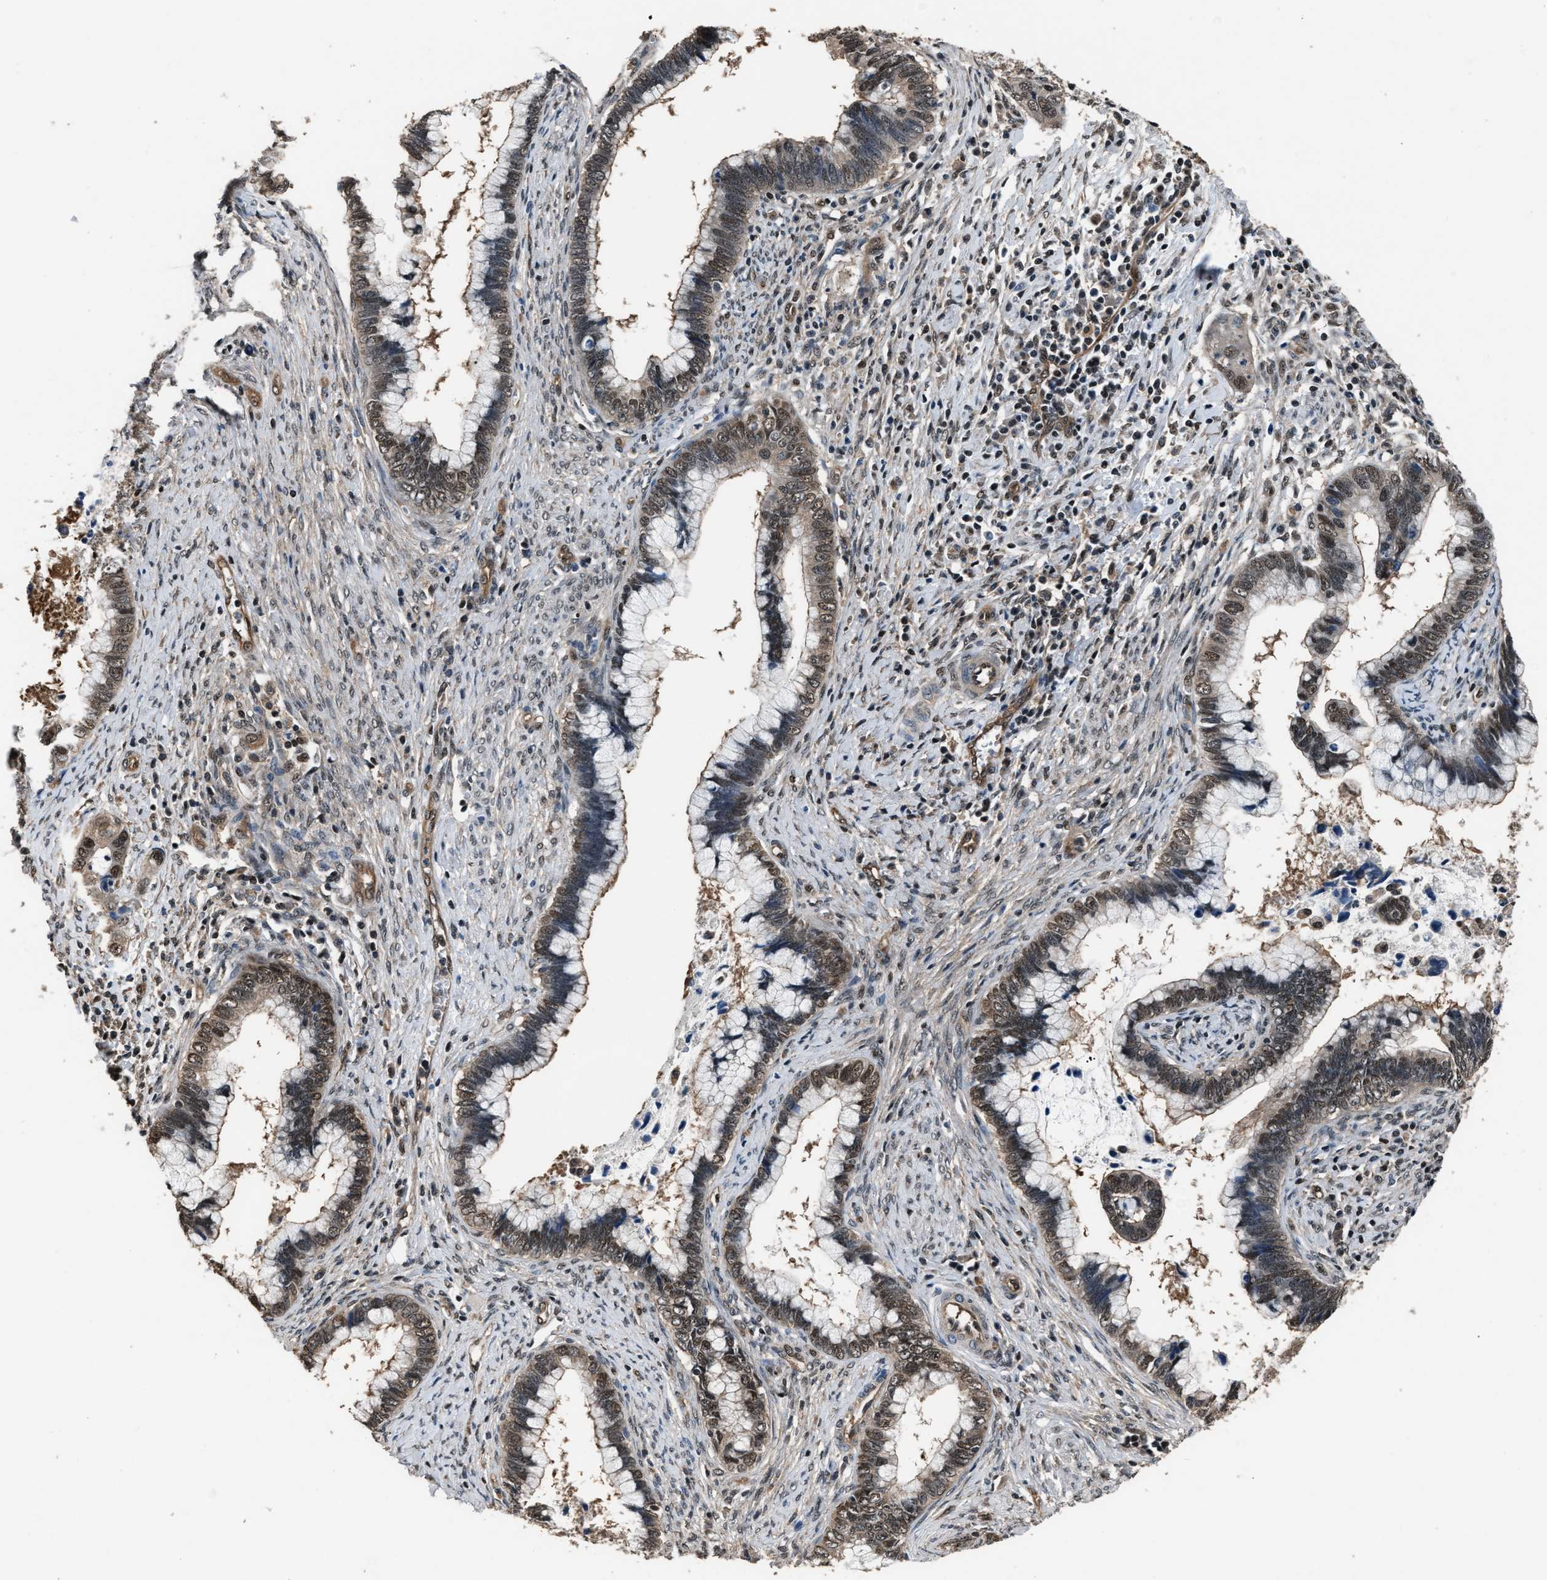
{"staining": {"intensity": "moderate", "quantity": "25%-75%", "location": "nuclear"}, "tissue": "cervical cancer", "cell_type": "Tumor cells", "image_type": "cancer", "snomed": [{"axis": "morphology", "description": "Adenocarcinoma, NOS"}, {"axis": "topography", "description": "Cervix"}], "caption": "IHC staining of cervical cancer, which displays medium levels of moderate nuclear staining in approximately 25%-75% of tumor cells indicating moderate nuclear protein positivity. The staining was performed using DAB (3,3'-diaminobenzidine) (brown) for protein detection and nuclei were counterstained in hematoxylin (blue).", "gene": "DFFA", "patient": {"sex": "female", "age": 44}}